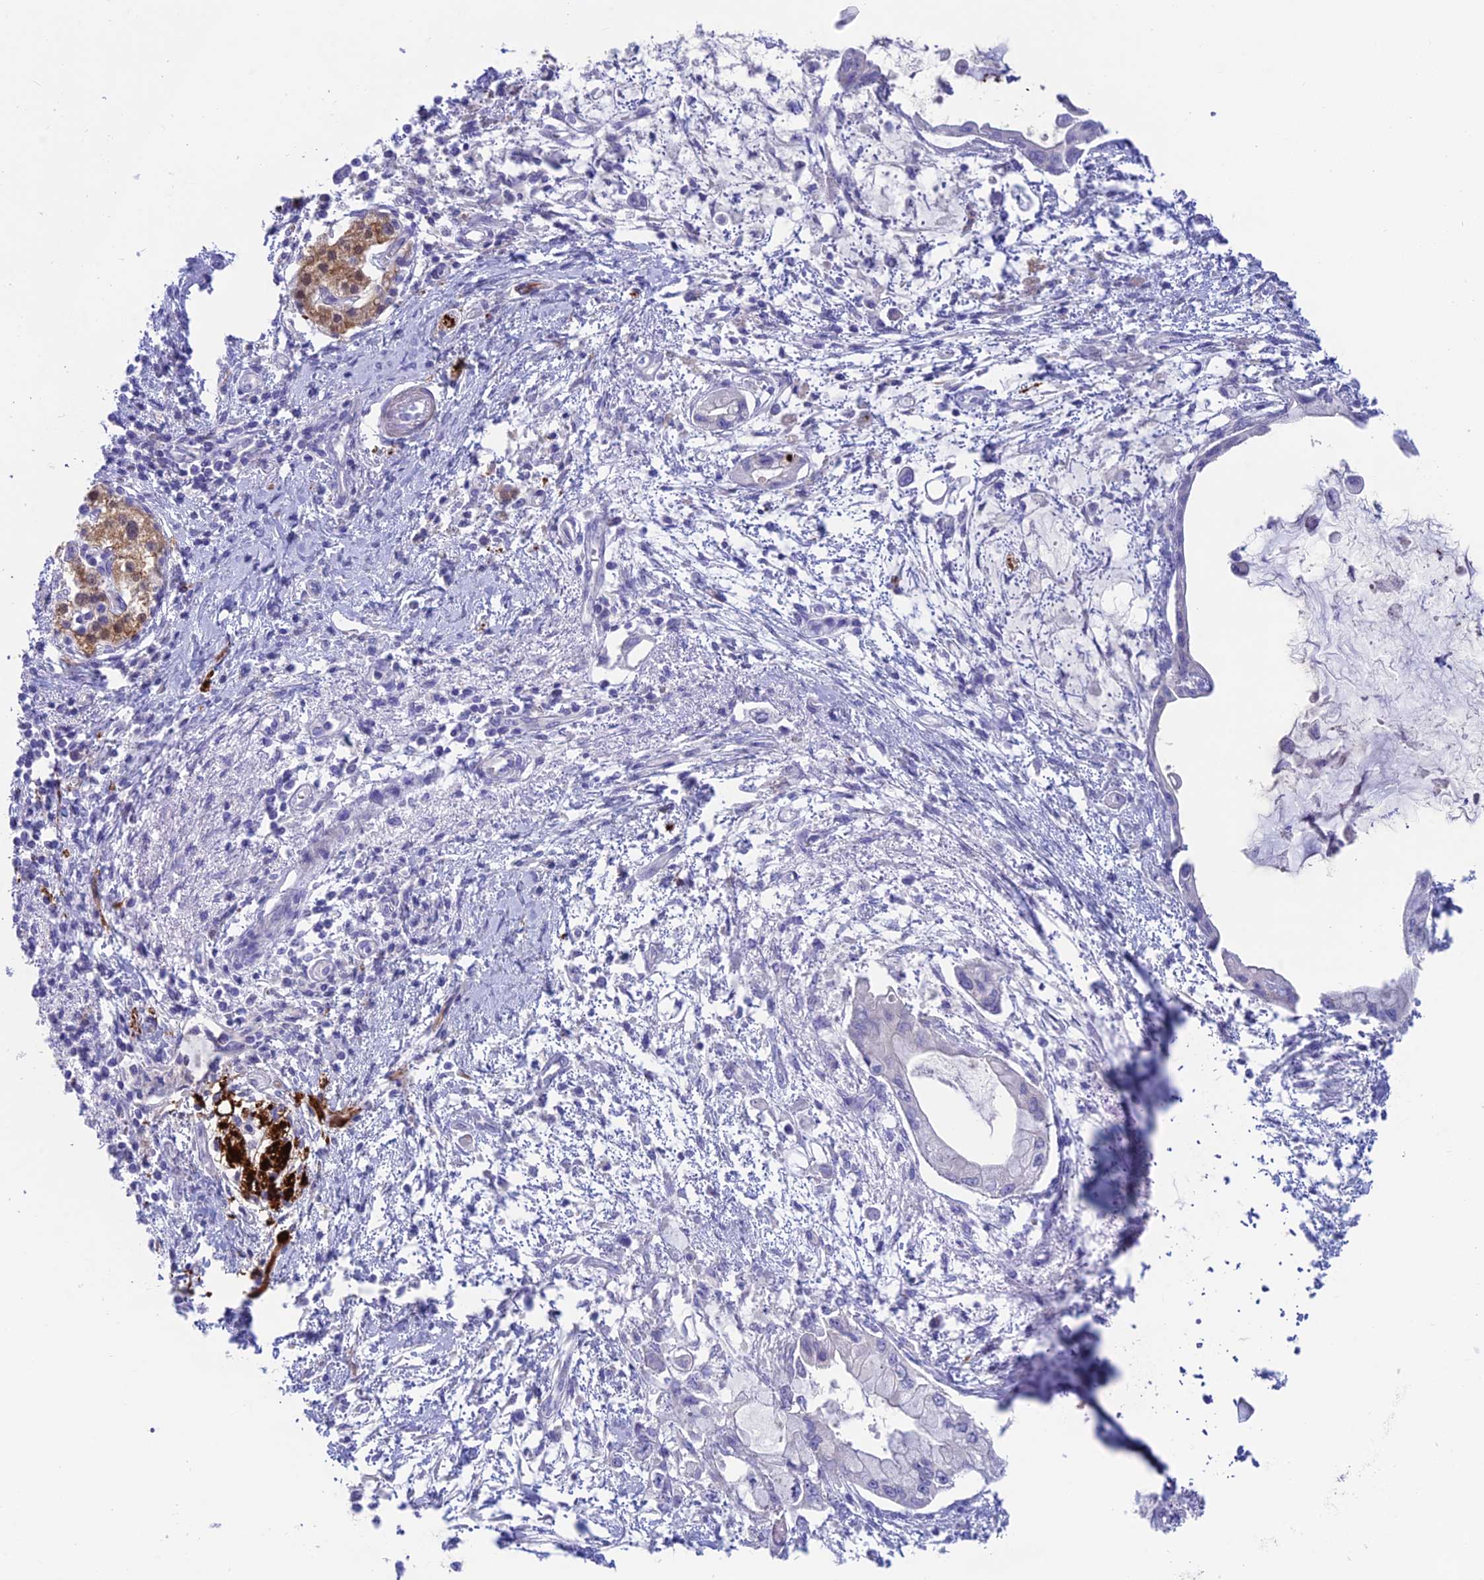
{"staining": {"intensity": "negative", "quantity": "none", "location": "none"}, "tissue": "pancreatic cancer", "cell_type": "Tumor cells", "image_type": "cancer", "snomed": [{"axis": "morphology", "description": "Adenocarcinoma, NOS"}, {"axis": "topography", "description": "Pancreas"}], "caption": "Protein analysis of adenocarcinoma (pancreatic) demonstrates no significant positivity in tumor cells.", "gene": "XPO7", "patient": {"sex": "male", "age": 48}}